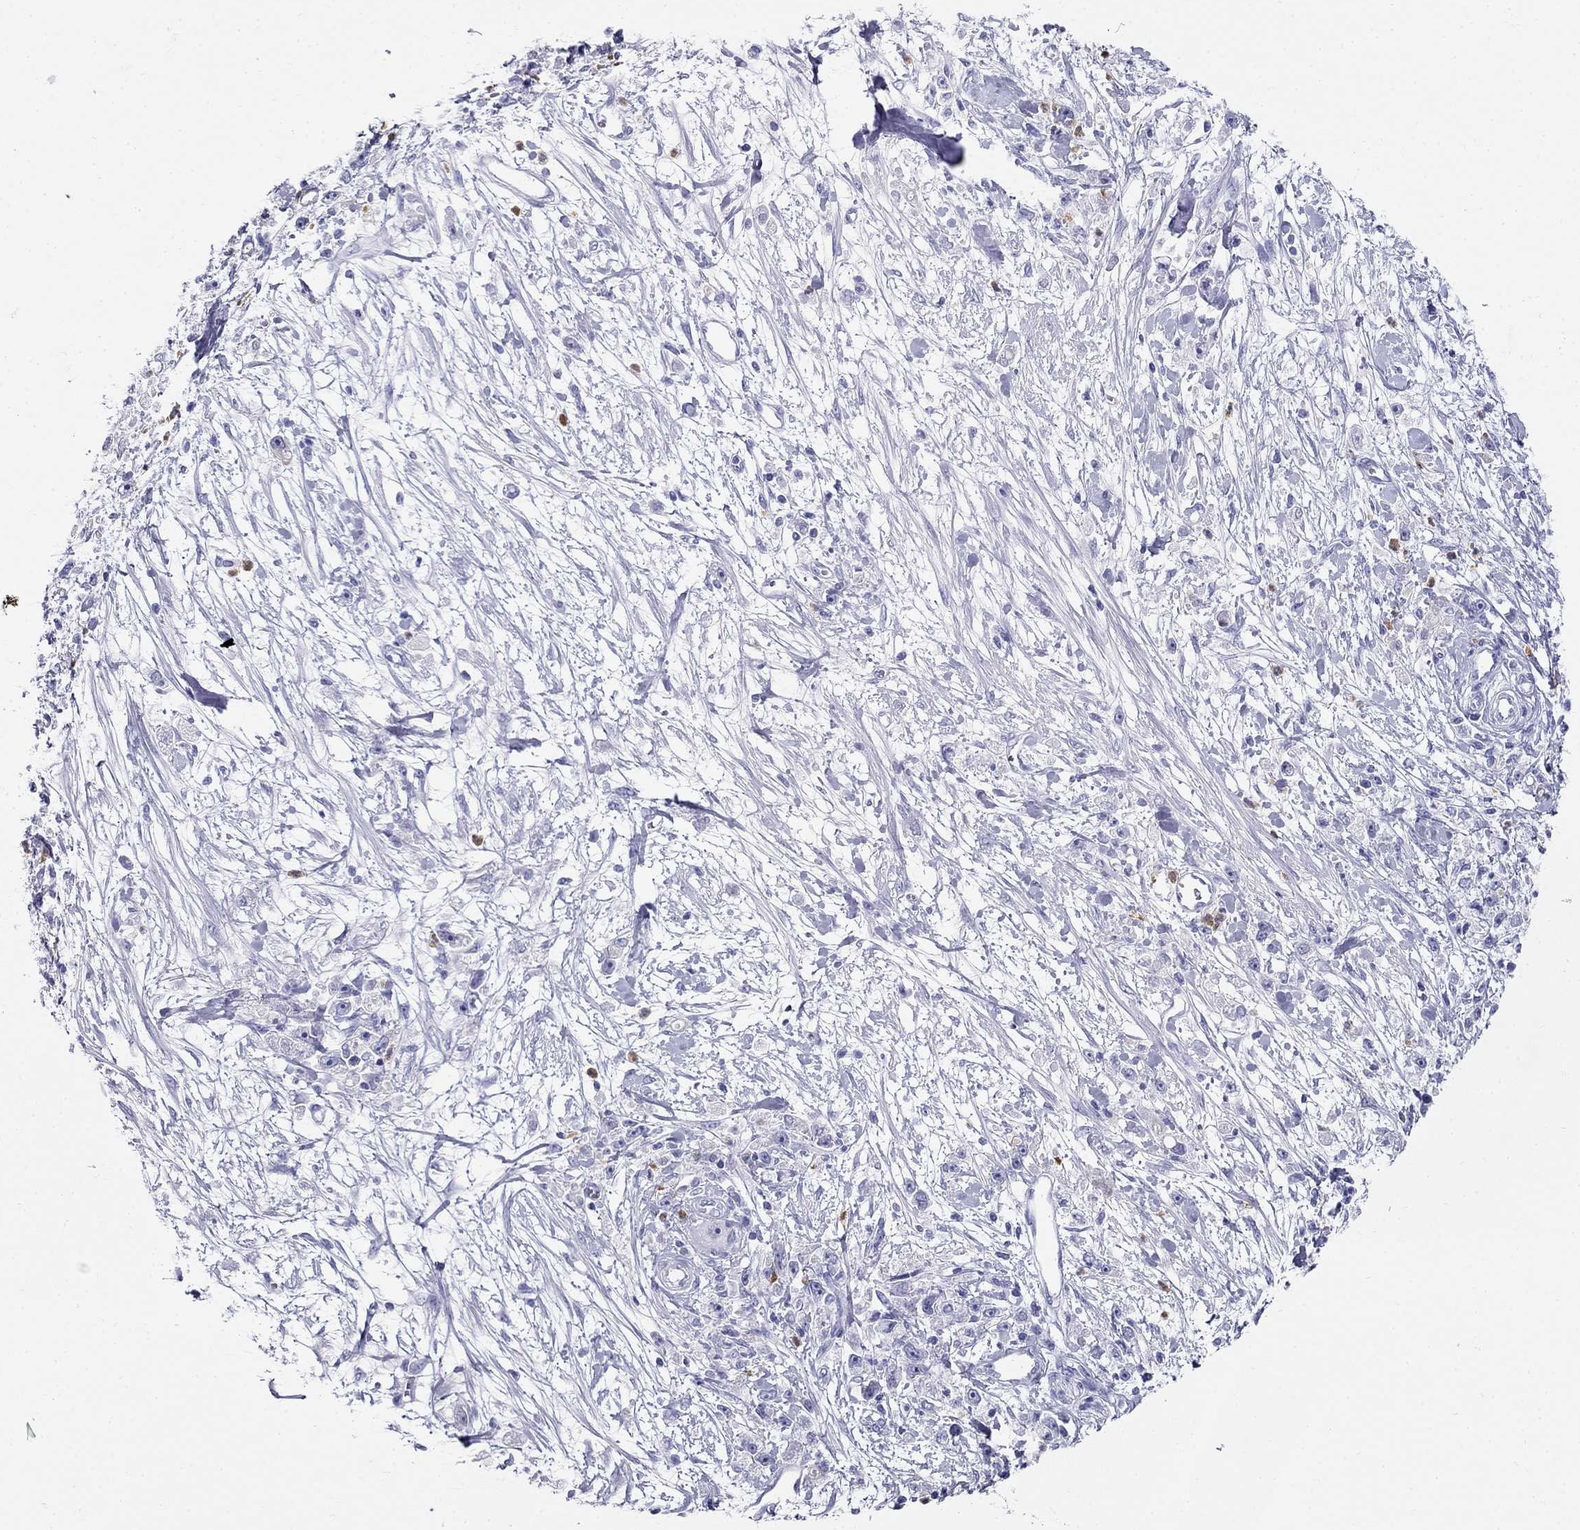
{"staining": {"intensity": "negative", "quantity": "none", "location": "none"}, "tissue": "stomach cancer", "cell_type": "Tumor cells", "image_type": "cancer", "snomed": [{"axis": "morphology", "description": "Adenocarcinoma, NOS"}, {"axis": "topography", "description": "Stomach"}], "caption": "A histopathology image of human adenocarcinoma (stomach) is negative for staining in tumor cells.", "gene": "PPP1R36", "patient": {"sex": "female", "age": 59}}